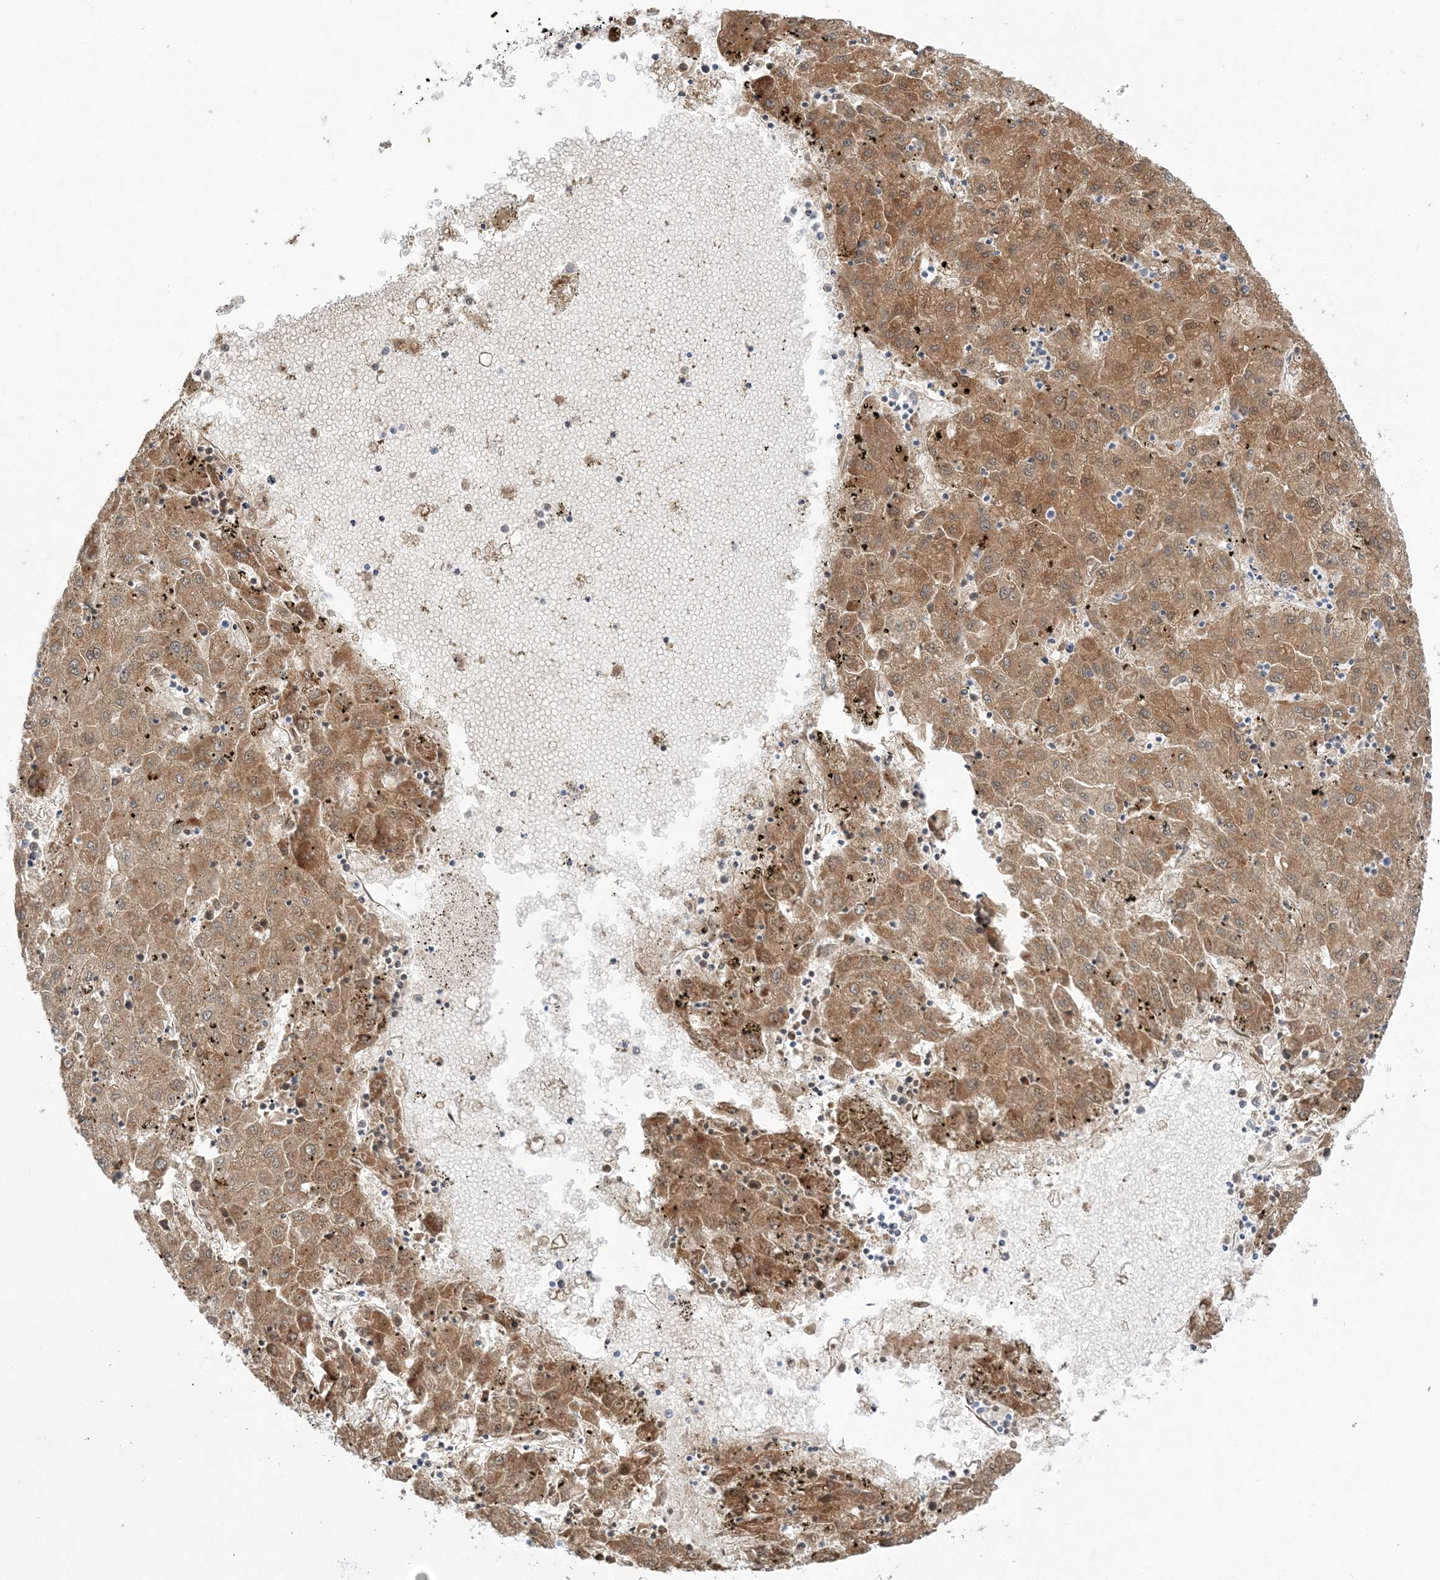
{"staining": {"intensity": "moderate", "quantity": ">75%", "location": "cytoplasmic/membranous,nuclear"}, "tissue": "liver cancer", "cell_type": "Tumor cells", "image_type": "cancer", "snomed": [{"axis": "morphology", "description": "Carcinoma, Hepatocellular, NOS"}, {"axis": "topography", "description": "Liver"}], "caption": "An image of hepatocellular carcinoma (liver) stained for a protein reveals moderate cytoplasmic/membranous and nuclear brown staining in tumor cells.", "gene": "PCBD1", "patient": {"sex": "male", "age": 72}}